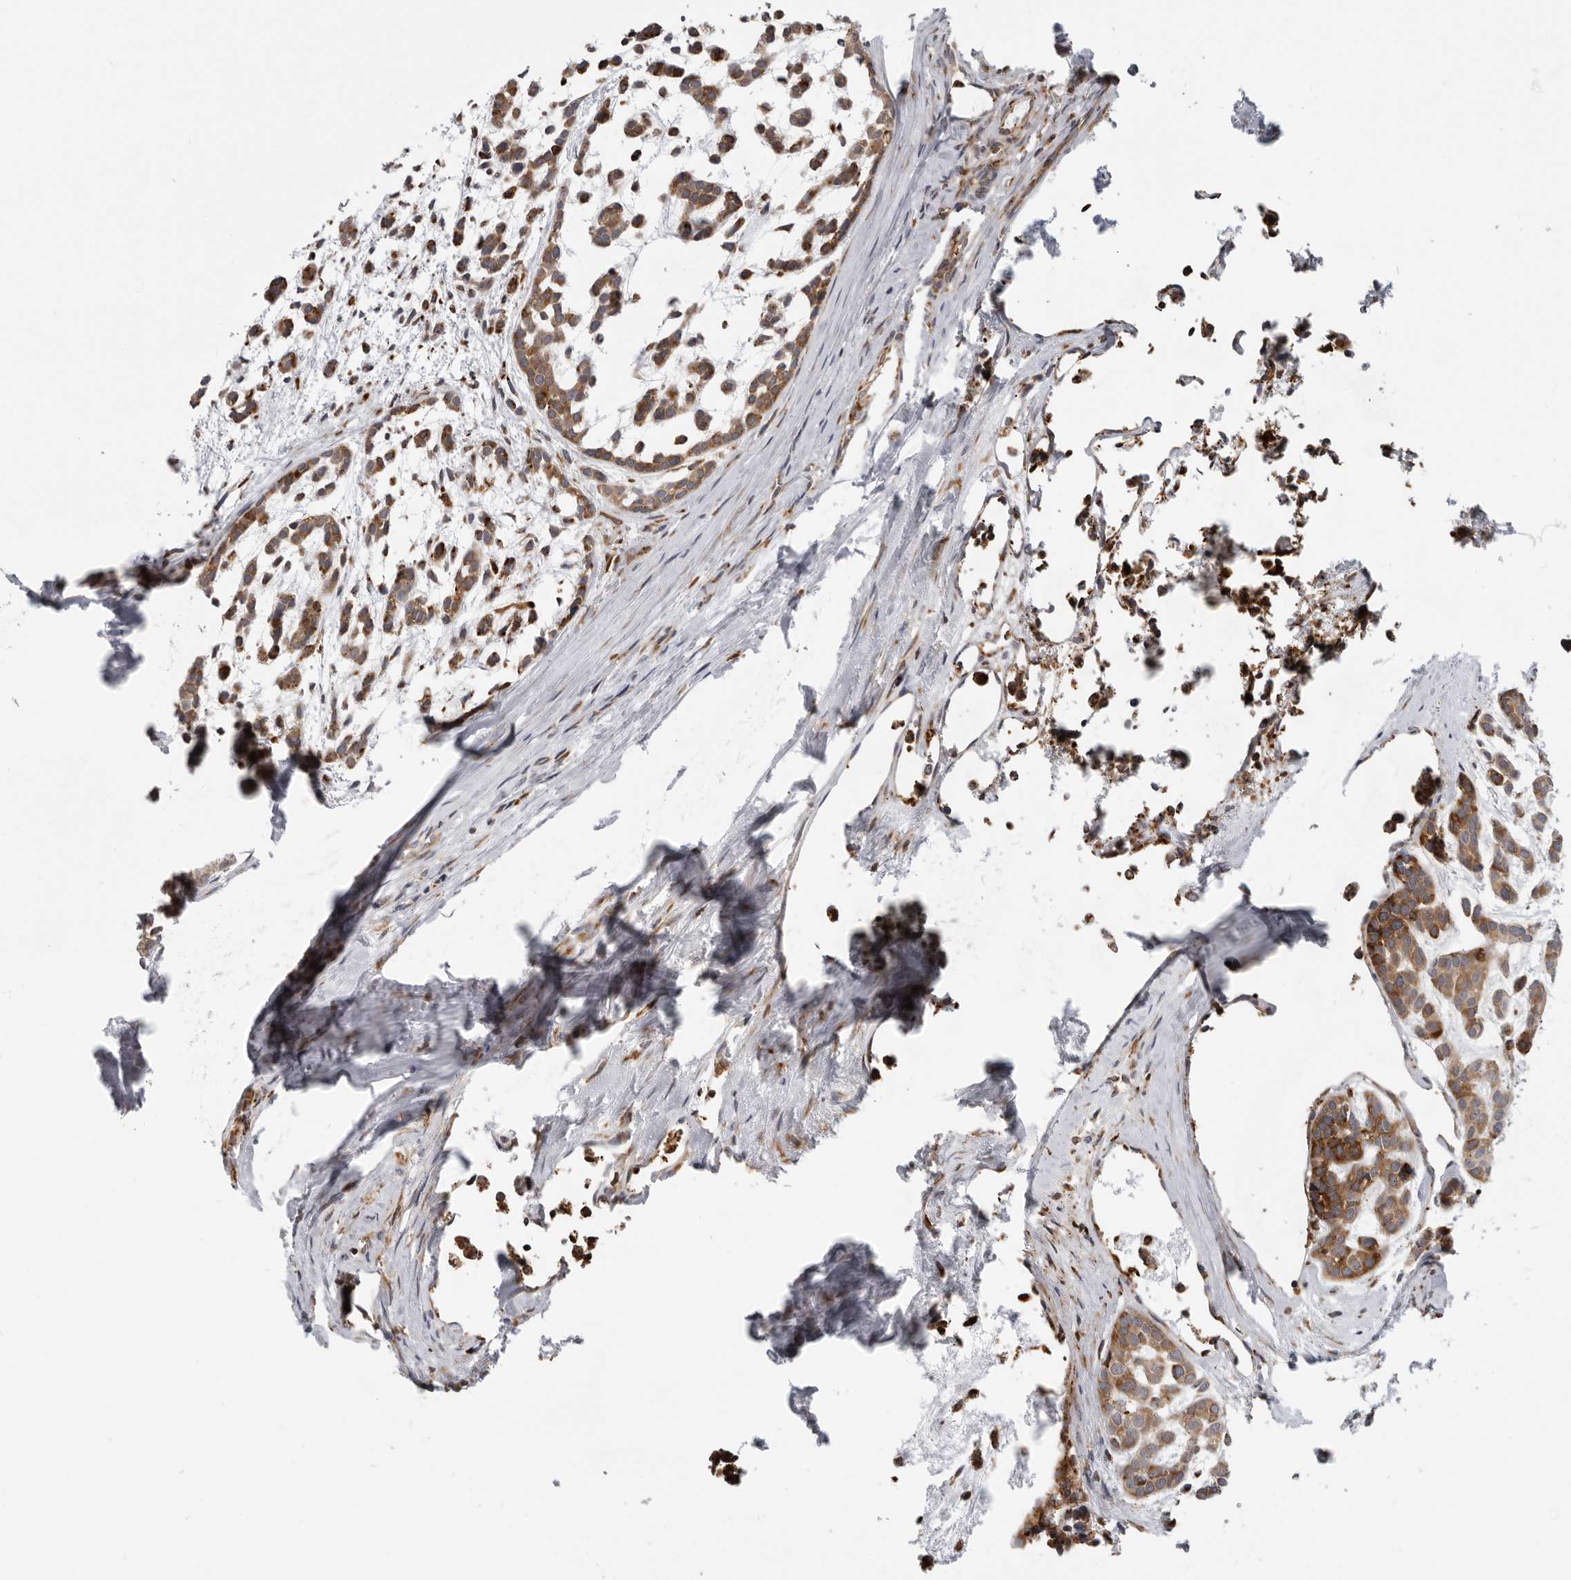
{"staining": {"intensity": "moderate", "quantity": ">75%", "location": "cytoplasmic/membranous"}, "tissue": "head and neck cancer", "cell_type": "Tumor cells", "image_type": "cancer", "snomed": [{"axis": "morphology", "description": "Adenocarcinoma, NOS"}, {"axis": "morphology", "description": "Adenoma, NOS"}, {"axis": "topography", "description": "Head-Neck"}], "caption": "Immunohistochemical staining of human adenoma (head and neck) exhibits moderate cytoplasmic/membranous protein expression in about >75% of tumor cells.", "gene": "ALPK2", "patient": {"sex": "female", "age": 55}}